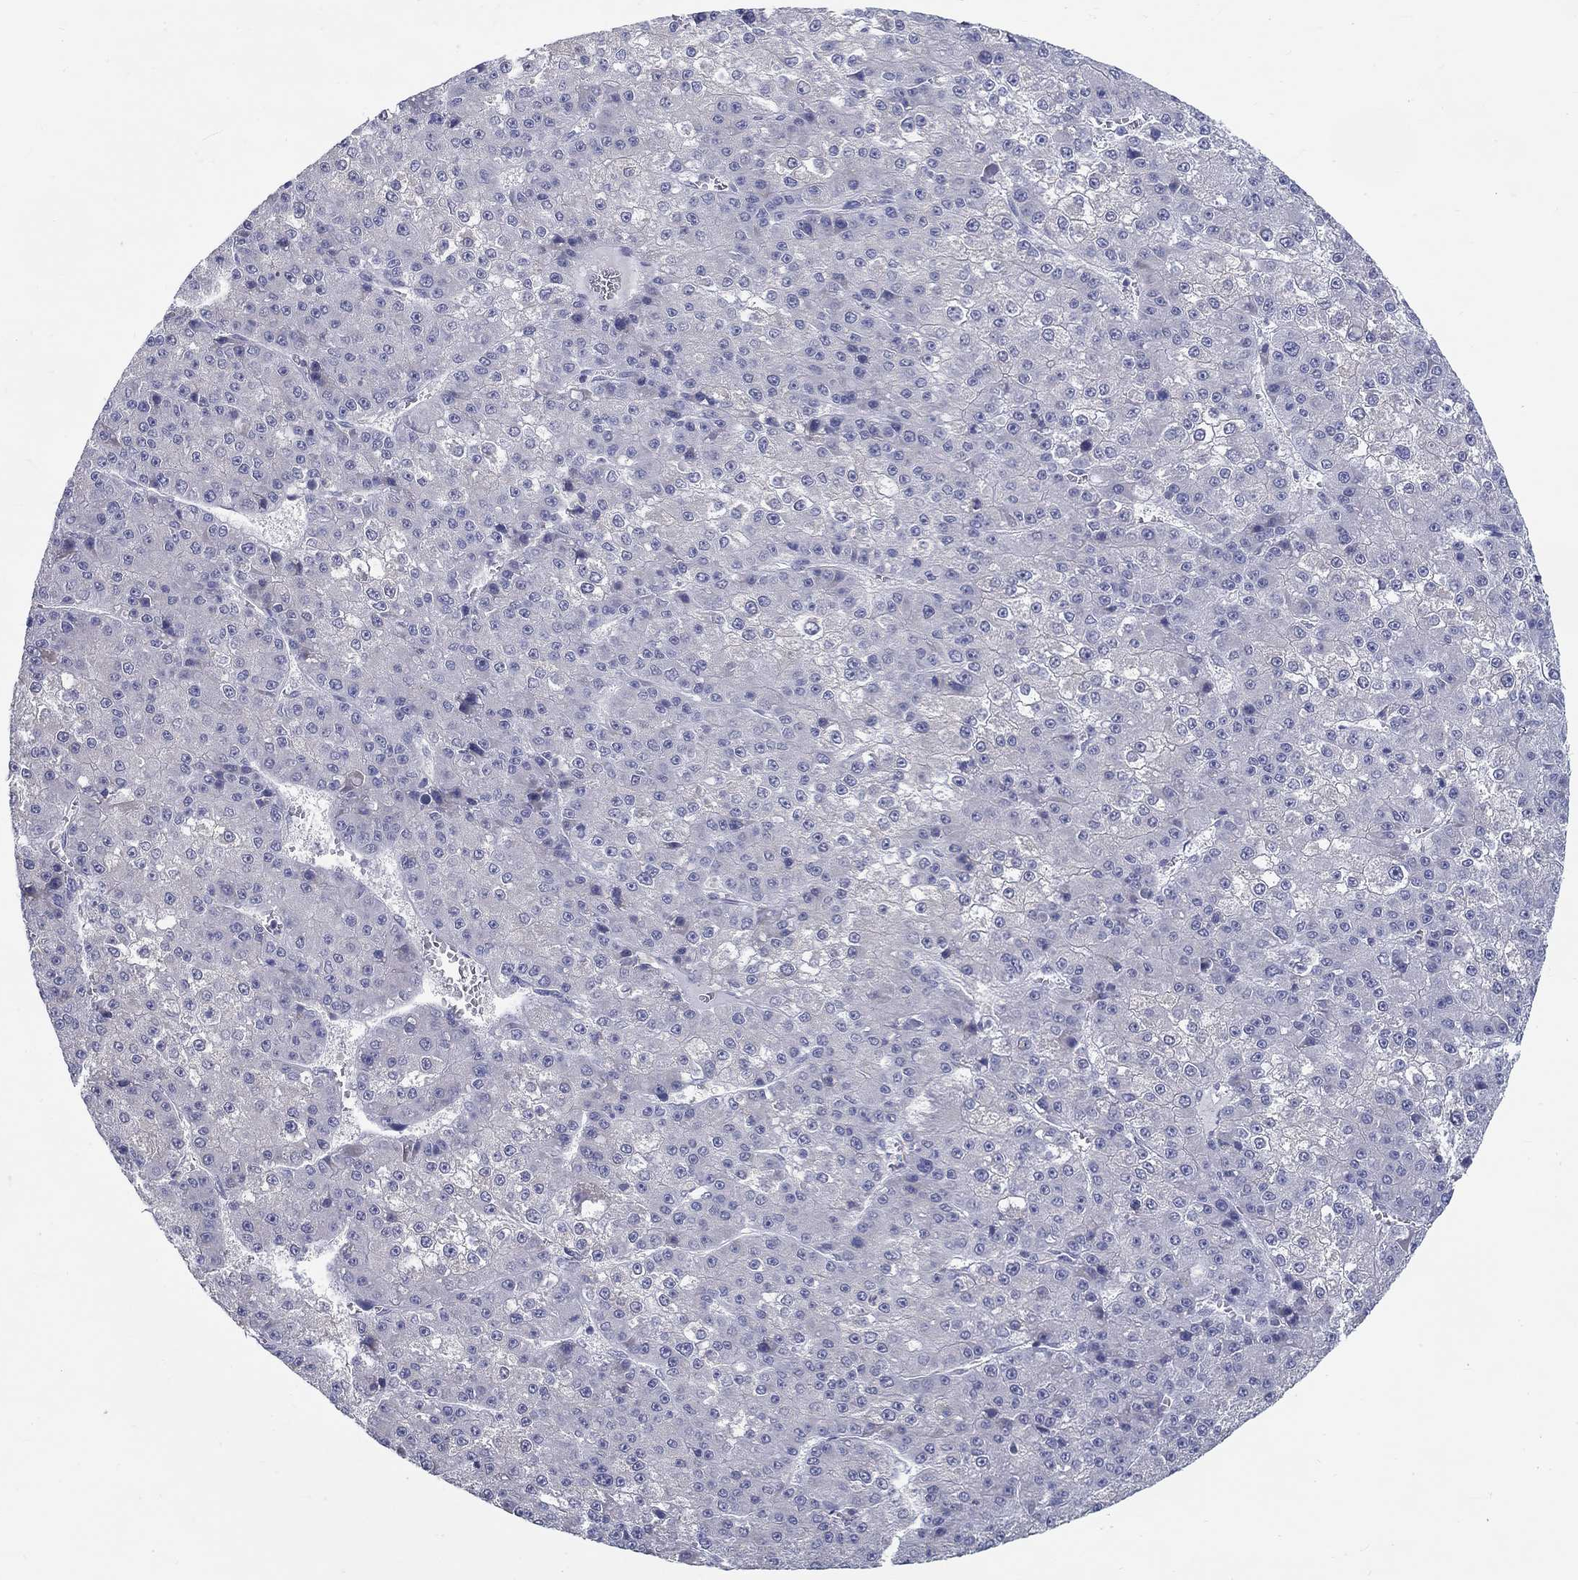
{"staining": {"intensity": "negative", "quantity": "none", "location": "none"}, "tissue": "liver cancer", "cell_type": "Tumor cells", "image_type": "cancer", "snomed": [{"axis": "morphology", "description": "Carcinoma, Hepatocellular, NOS"}, {"axis": "topography", "description": "Liver"}], "caption": "An immunohistochemistry photomicrograph of liver hepatocellular carcinoma is shown. There is no staining in tumor cells of liver hepatocellular carcinoma.", "gene": "ABCA4", "patient": {"sex": "female", "age": 73}}